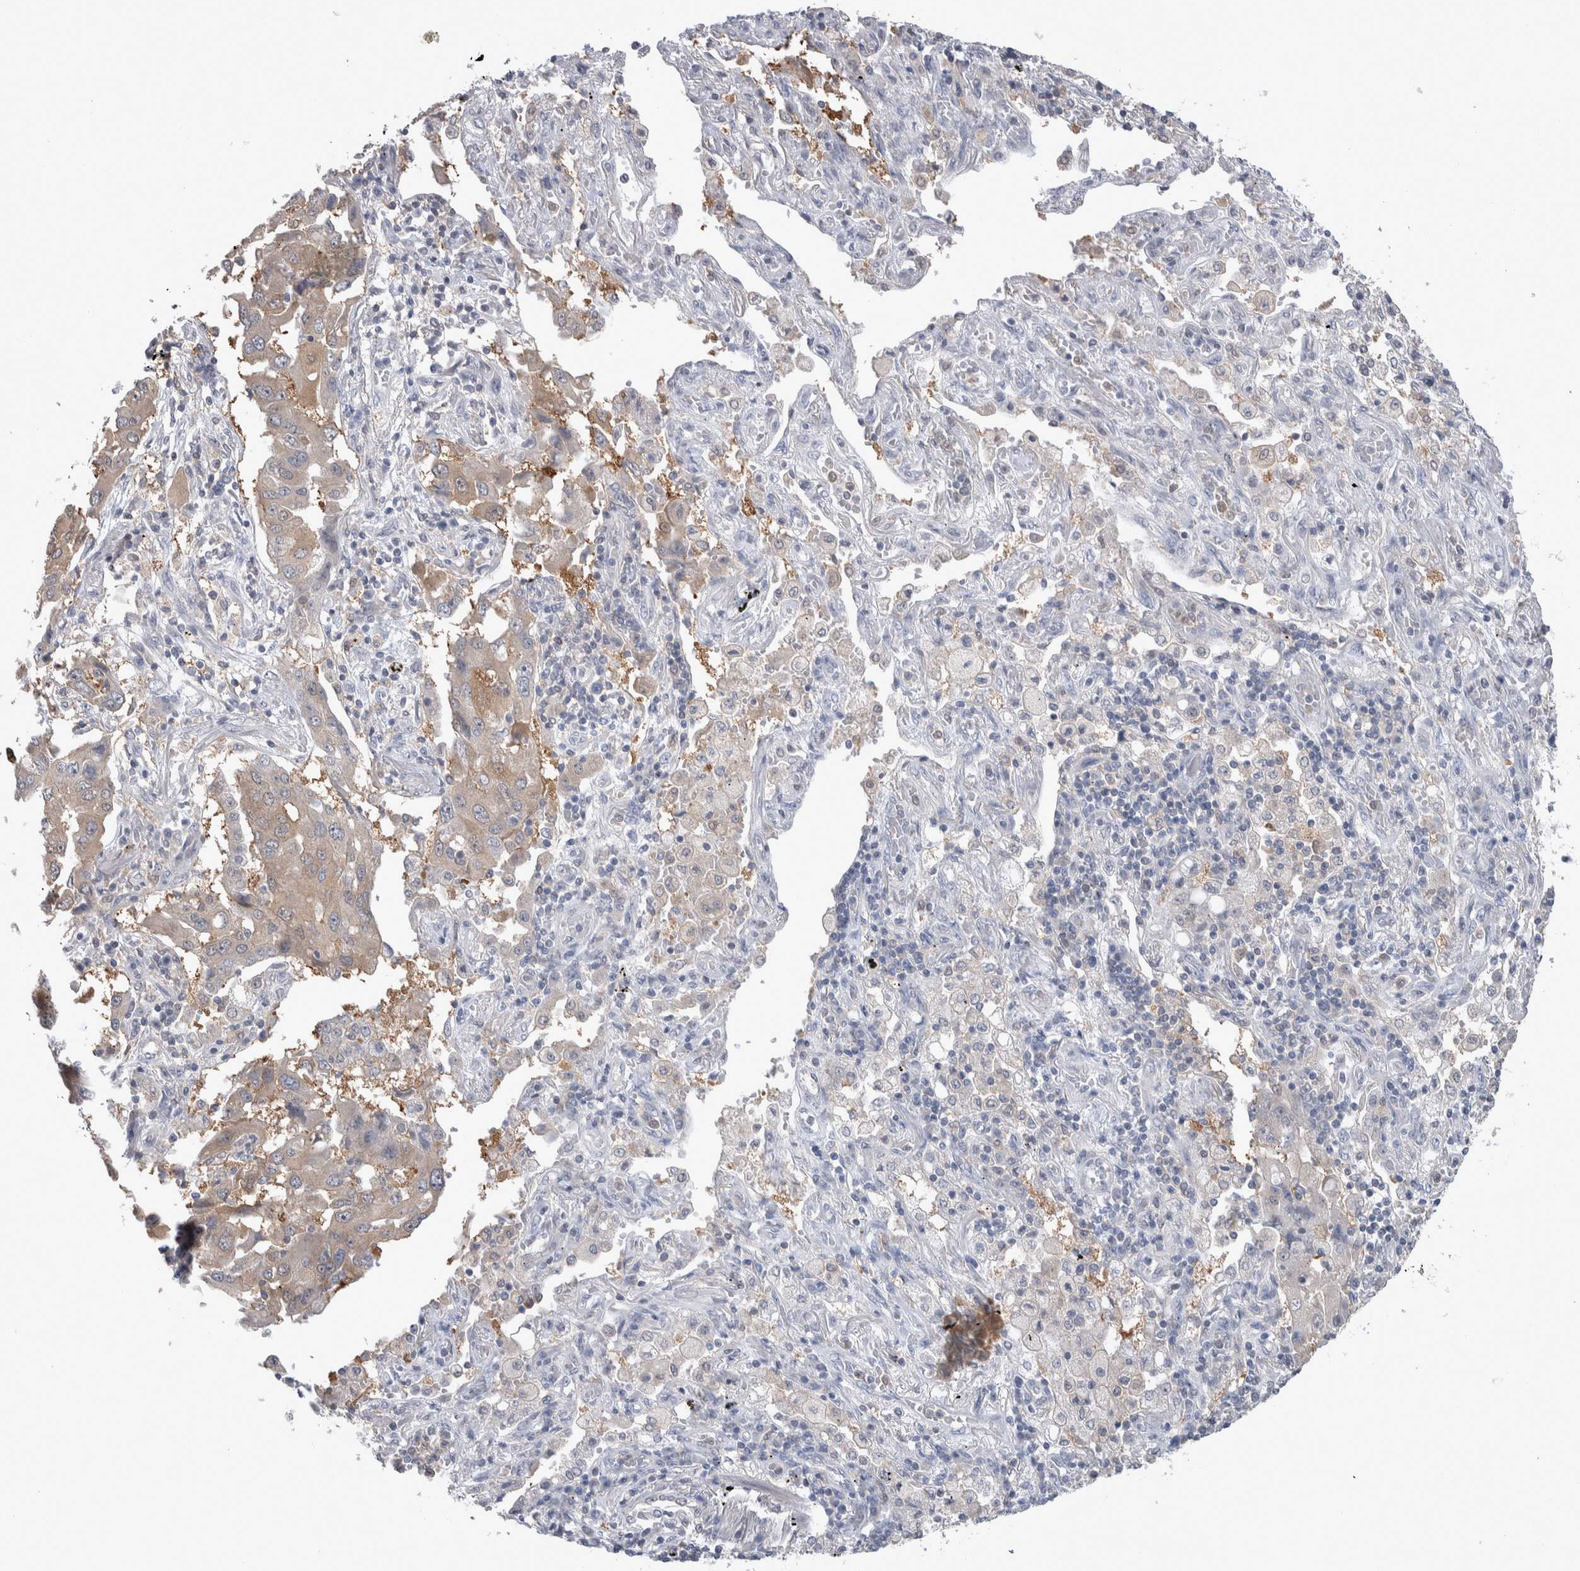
{"staining": {"intensity": "weak", "quantity": ">75%", "location": "cytoplasmic/membranous"}, "tissue": "lung cancer", "cell_type": "Tumor cells", "image_type": "cancer", "snomed": [{"axis": "morphology", "description": "Adenocarcinoma, NOS"}, {"axis": "topography", "description": "Lung"}], "caption": "This is a photomicrograph of immunohistochemistry (IHC) staining of lung cancer, which shows weak expression in the cytoplasmic/membranous of tumor cells.", "gene": "HTATIP2", "patient": {"sex": "female", "age": 65}}